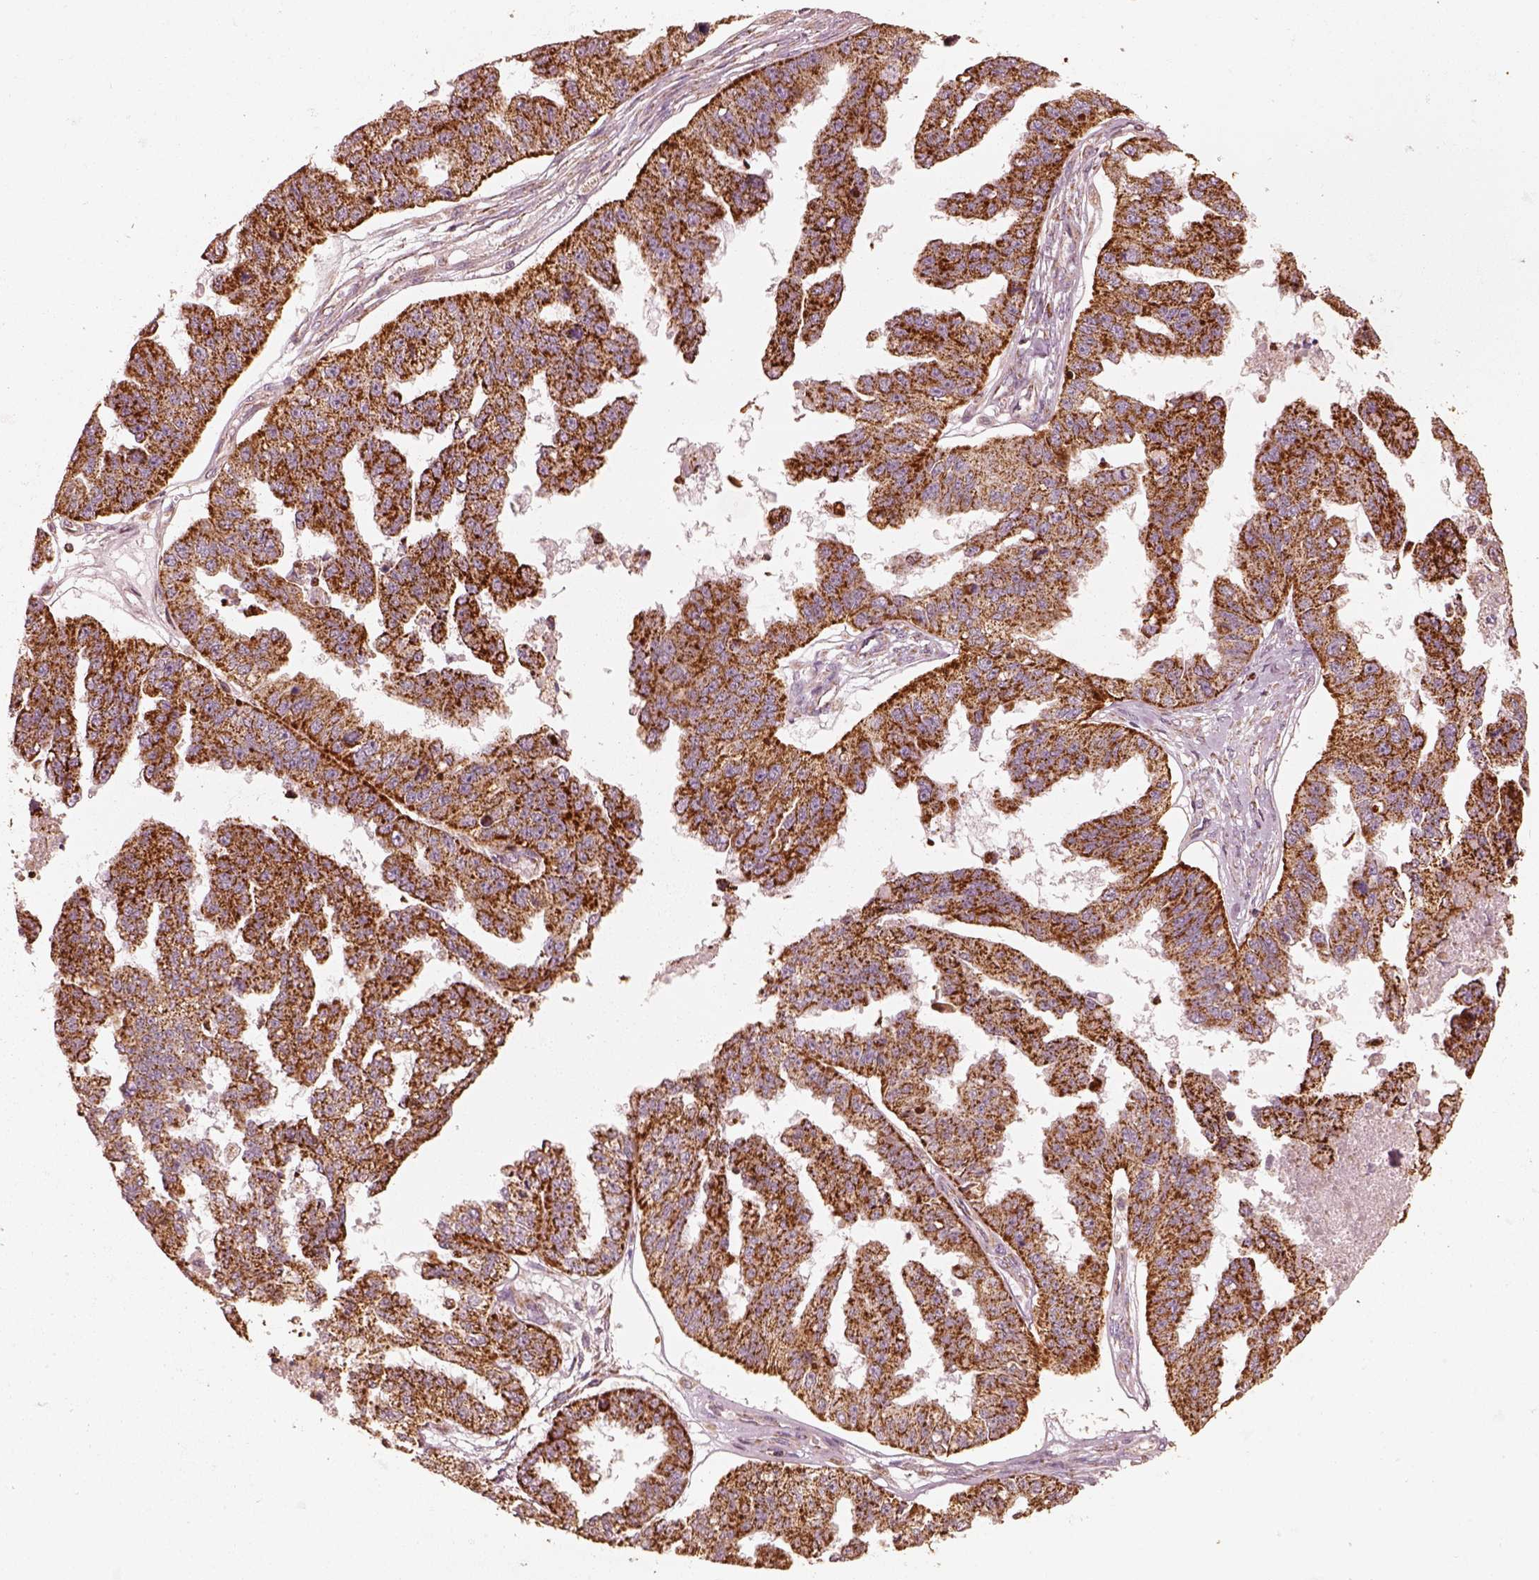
{"staining": {"intensity": "strong", "quantity": ">75%", "location": "cytoplasmic/membranous"}, "tissue": "ovarian cancer", "cell_type": "Tumor cells", "image_type": "cancer", "snomed": [{"axis": "morphology", "description": "Cystadenocarcinoma, serous, NOS"}, {"axis": "topography", "description": "Ovary"}], "caption": "Serous cystadenocarcinoma (ovarian) stained for a protein (brown) demonstrates strong cytoplasmic/membranous positive expression in approximately >75% of tumor cells.", "gene": "ENTPD6", "patient": {"sex": "female", "age": 58}}